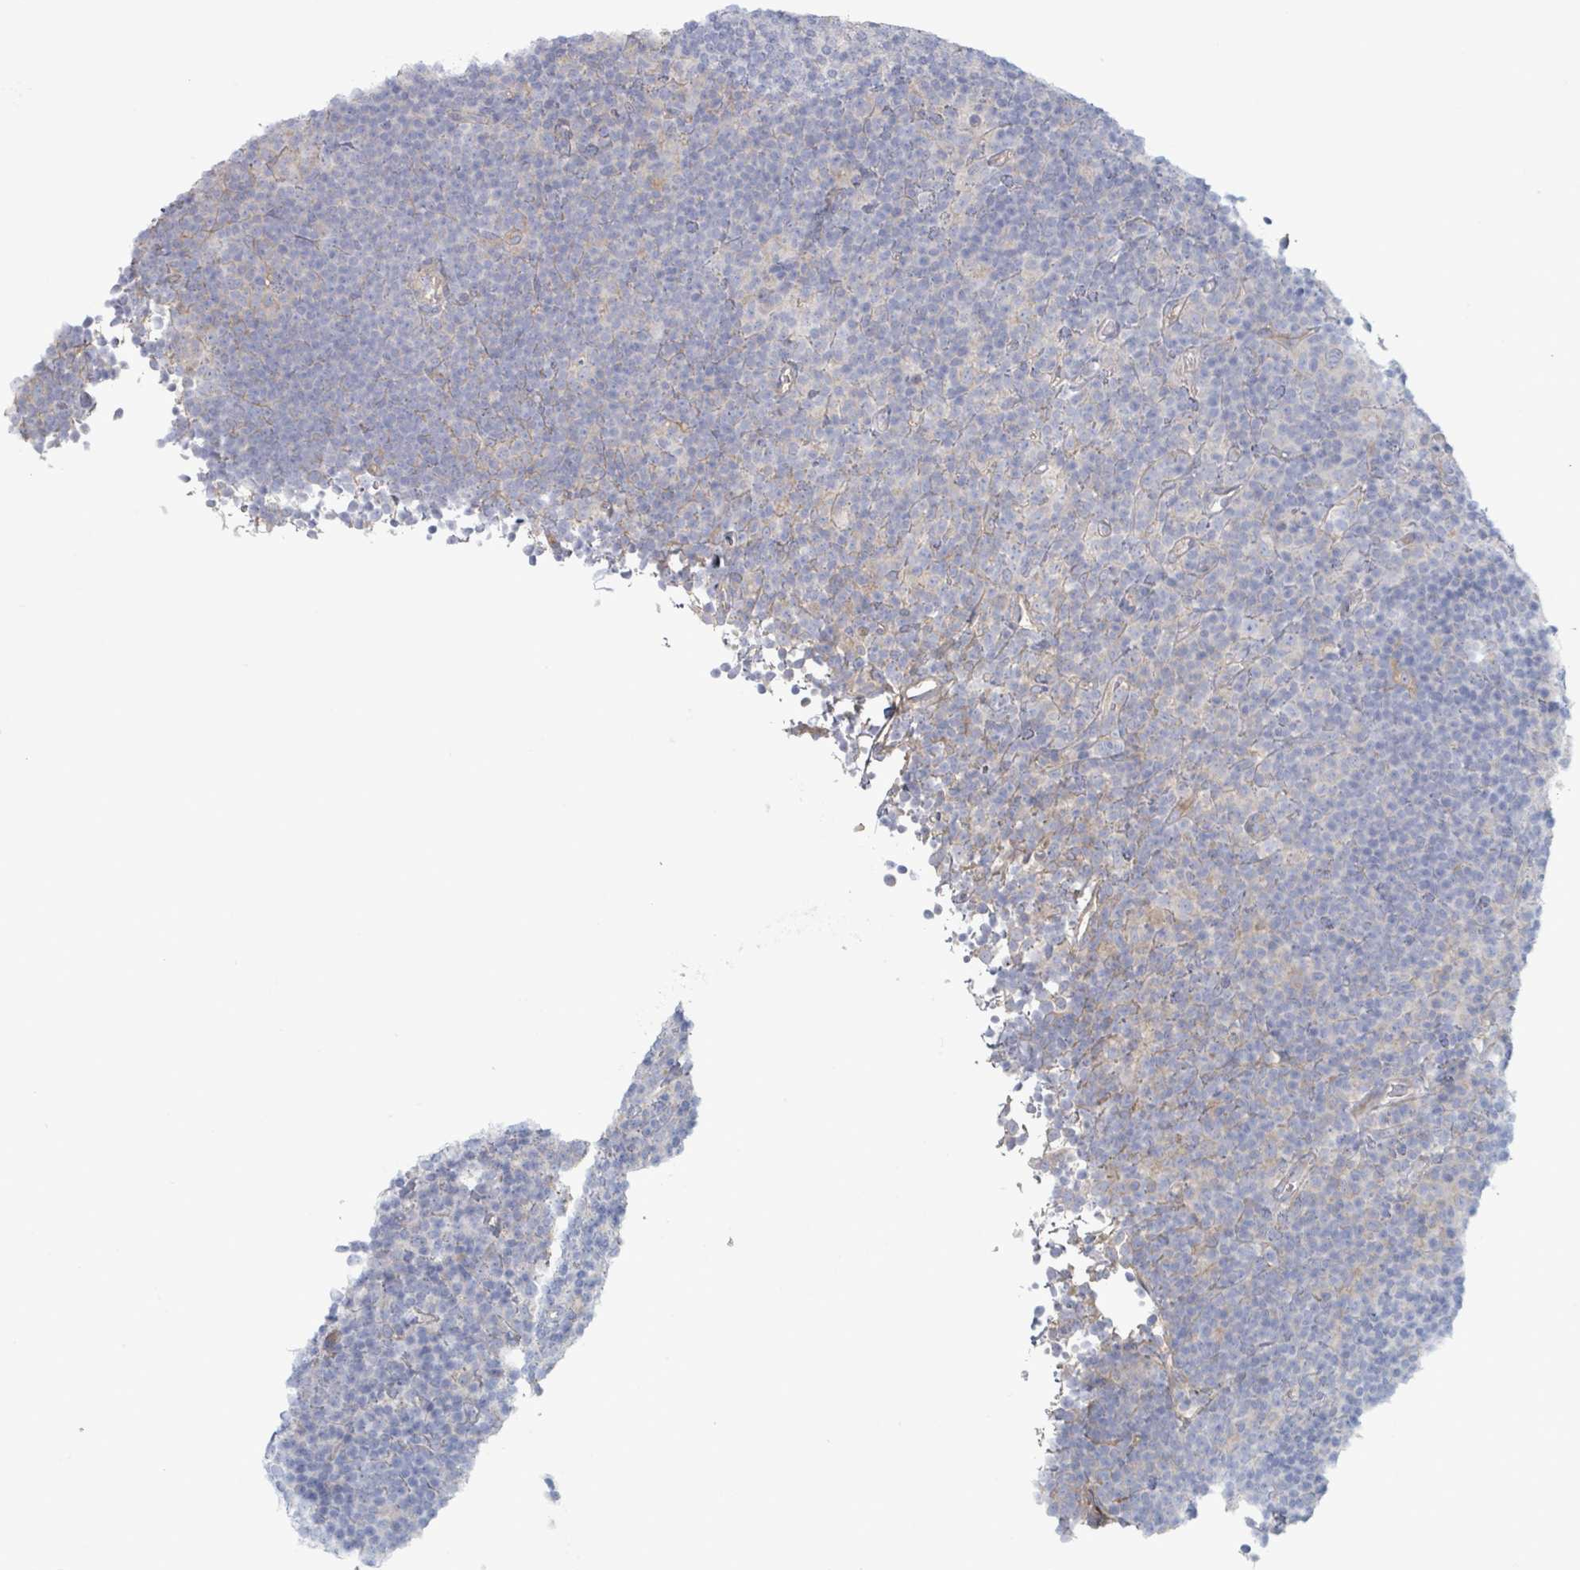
{"staining": {"intensity": "negative", "quantity": "none", "location": "none"}, "tissue": "lymphoma", "cell_type": "Tumor cells", "image_type": "cancer", "snomed": [{"axis": "morphology", "description": "Hodgkin's disease, NOS"}, {"axis": "topography", "description": "Lymph node"}], "caption": "Human Hodgkin's disease stained for a protein using IHC displays no staining in tumor cells.", "gene": "COL13A1", "patient": {"sex": "female", "age": 57}}